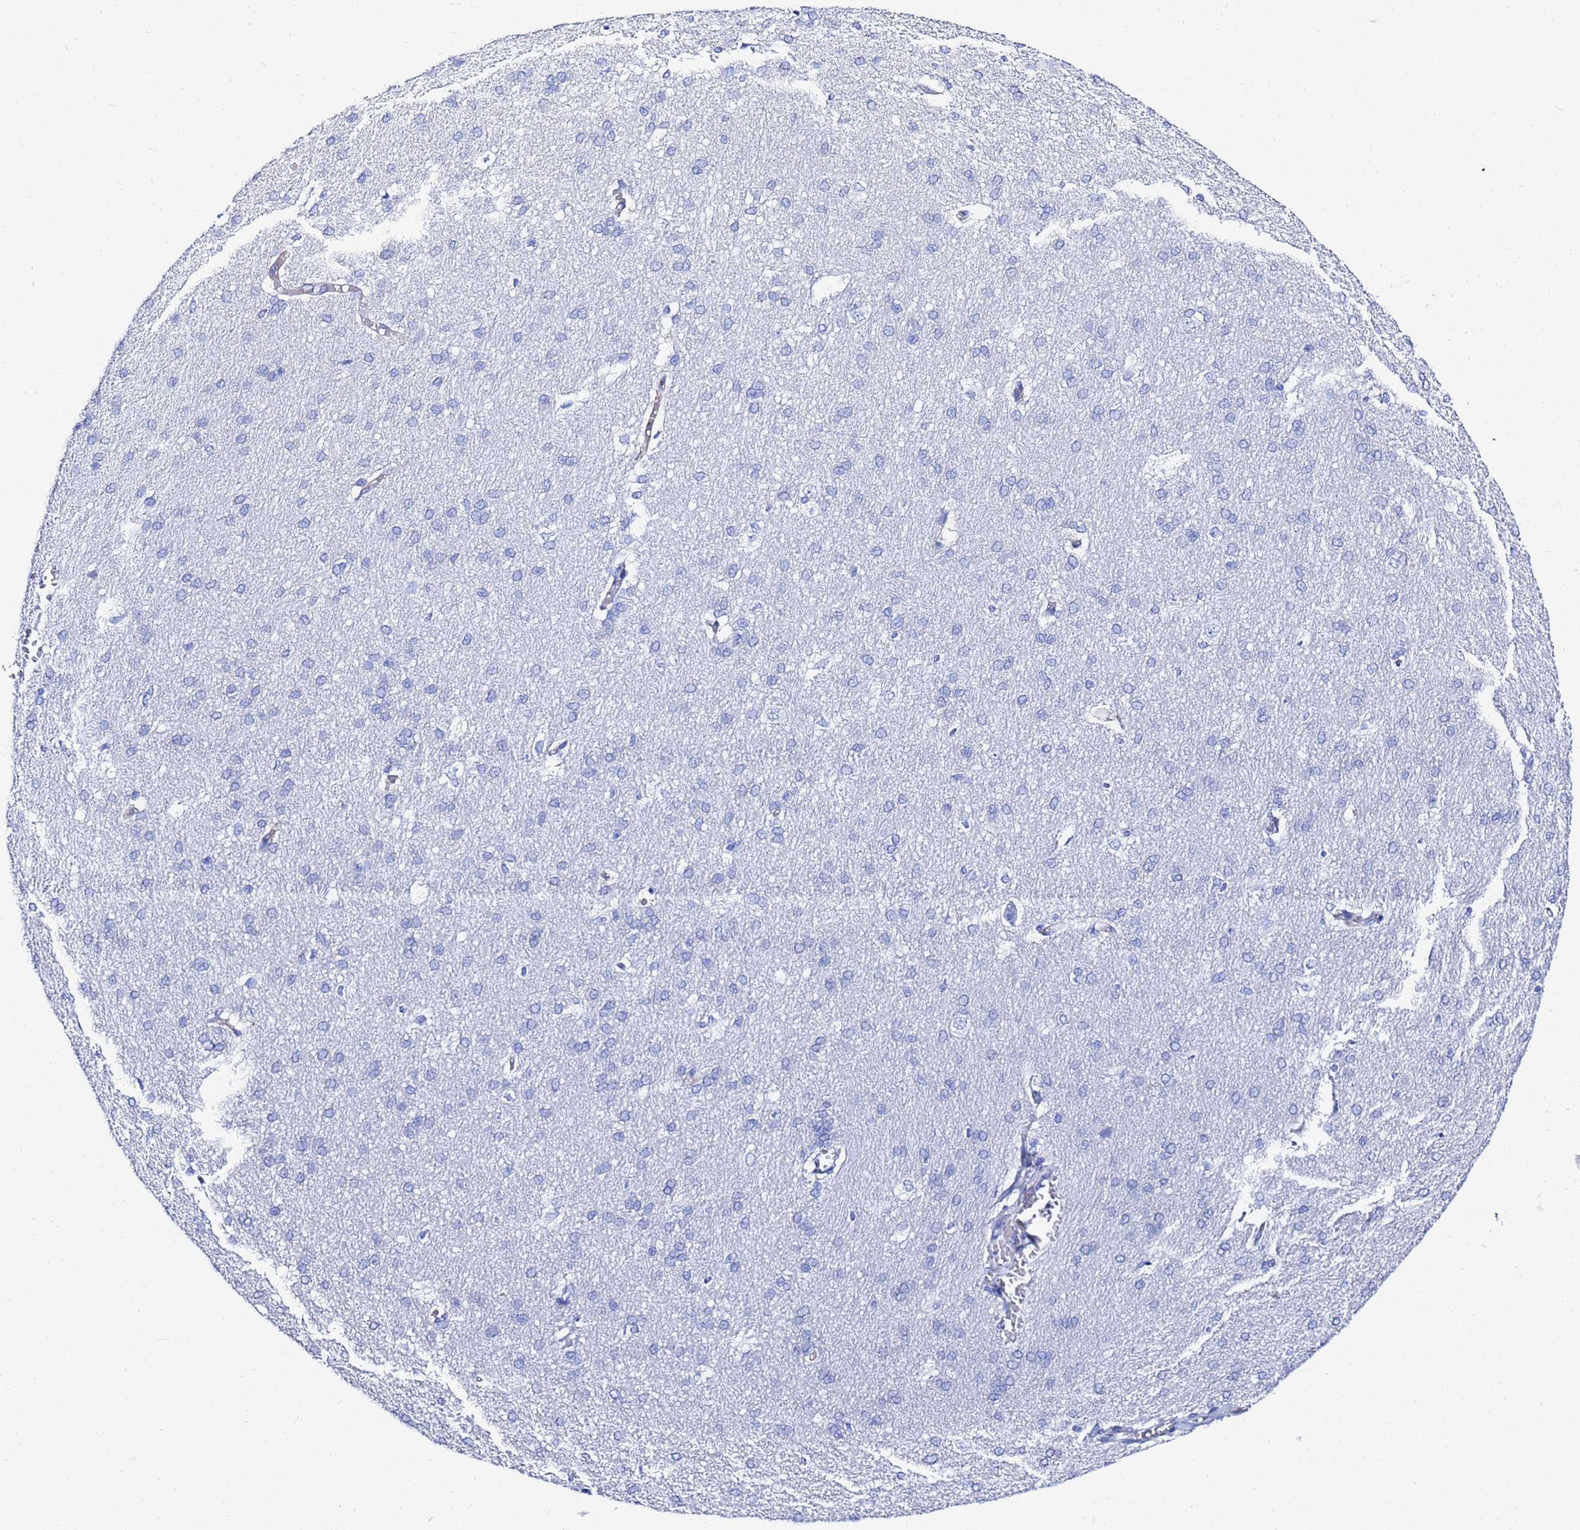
{"staining": {"intensity": "negative", "quantity": "none", "location": "none"}, "tissue": "cerebral cortex", "cell_type": "Endothelial cells", "image_type": "normal", "snomed": [{"axis": "morphology", "description": "Normal tissue, NOS"}, {"axis": "topography", "description": "Cerebral cortex"}], "caption": "An IHC histopathology image of benign cerebral cortex is shown. There is no staining in endothelial cells of cerebral cortex.", "gene": "GGT1", "patient": {"sex": "male", "age": 62}}